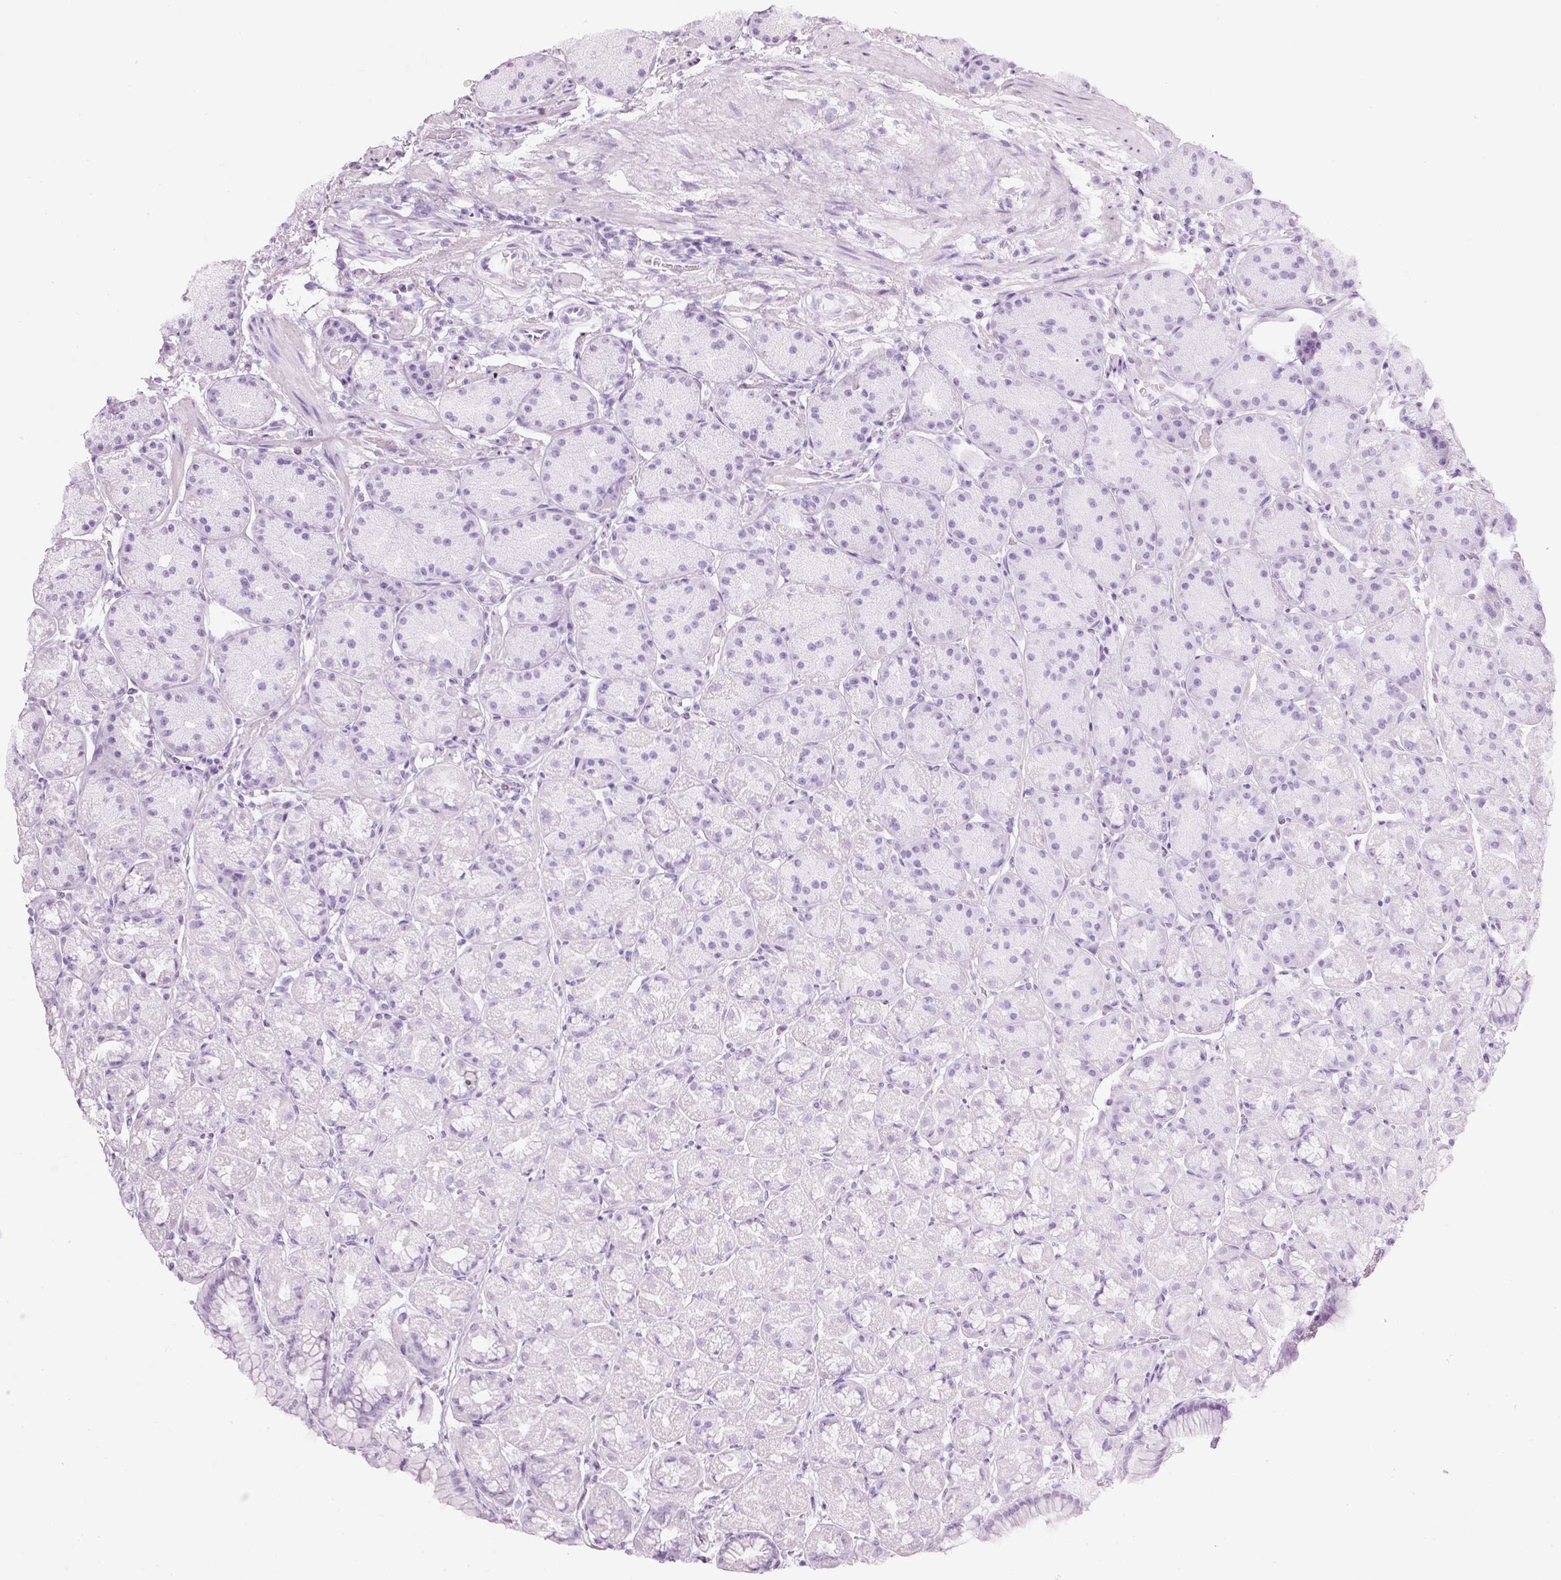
{"staining": {"intensity": "negative", "quantity": "none", "location": "none"}, "tissue": "stomach", "cell_type": "Glandular cells", "image_type": "normal", "snomed": [{"axis": "morphology", "description": "Normal tissue, NOS"}, {"axis": "topography", "description": "Stomach, lower"}], "caption": "Glandular cells show no significant staining in unremarkable stomach. Nuclei are stained in blue.", "gene": "LDHAL6B", "patient": {"sex": "male", "age": 67}}